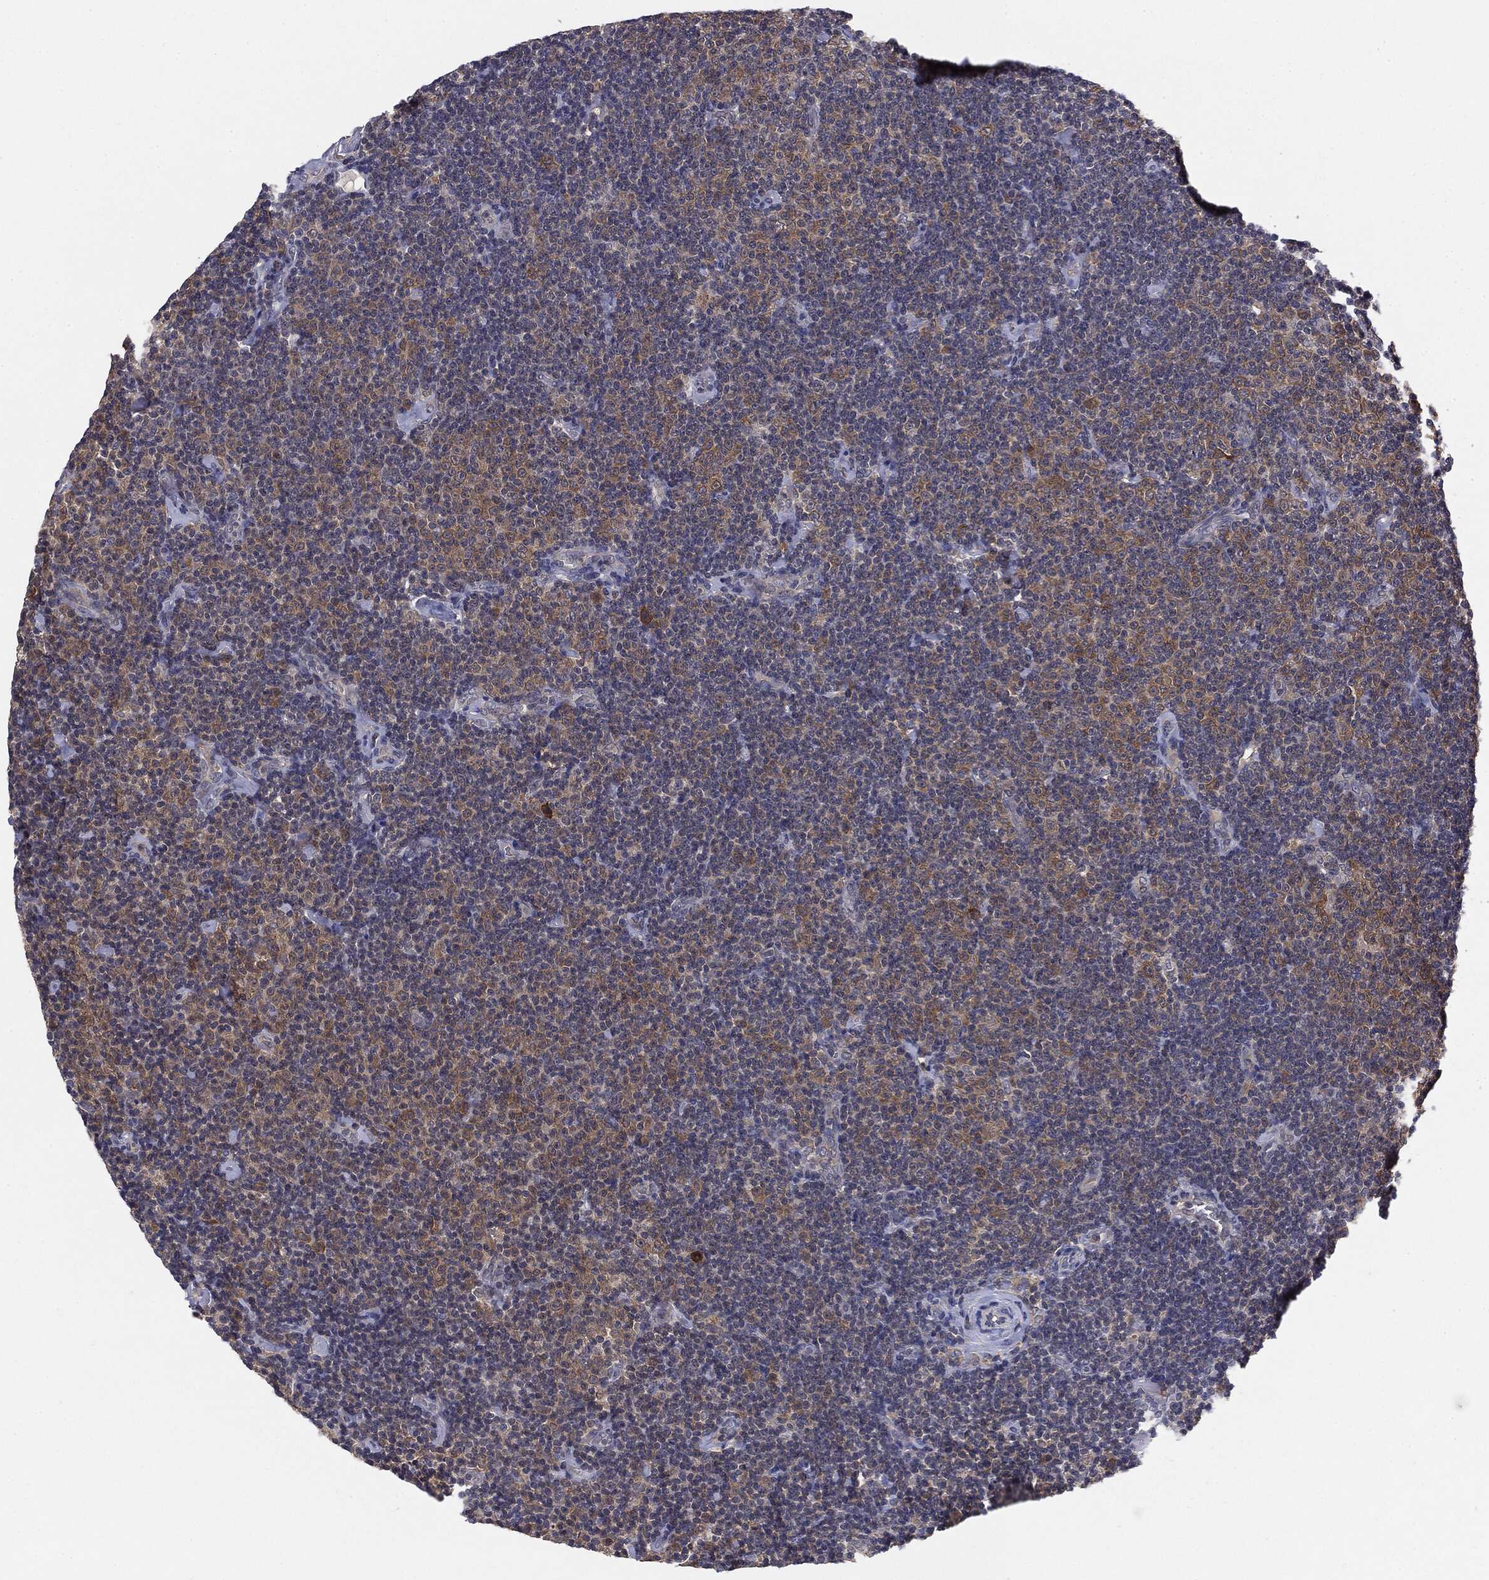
{"staining": {"intensity": "weak", "quantity": "25%-75%", "location": "cytoplasmic/membranous"}, "tissue": "lymphoma", "cell_type": "Tumor cells", "image_type": "cancer", "snomed": [{"axis": "morphology", "description": "Malignant lymphoma, non-Hodgkin's type, Low grade"}, {"axis": "topography", "description": "Lymph node"}], "caption": "IHC staining of lymphoma, which exhibits low levels of weak cytoplasmic/membranous staining in approximately 25%-75% of tumor cells indicating weak cytoplasmic/membranous protein expression. The staining was performed using DAB (3,3'-diaminobenzidine) (brown) for protein detection and nuclei were counterstained in hematoxylin (blue).", "gene": "KRT7", "patient": {"sex": "male", "age": 81}}